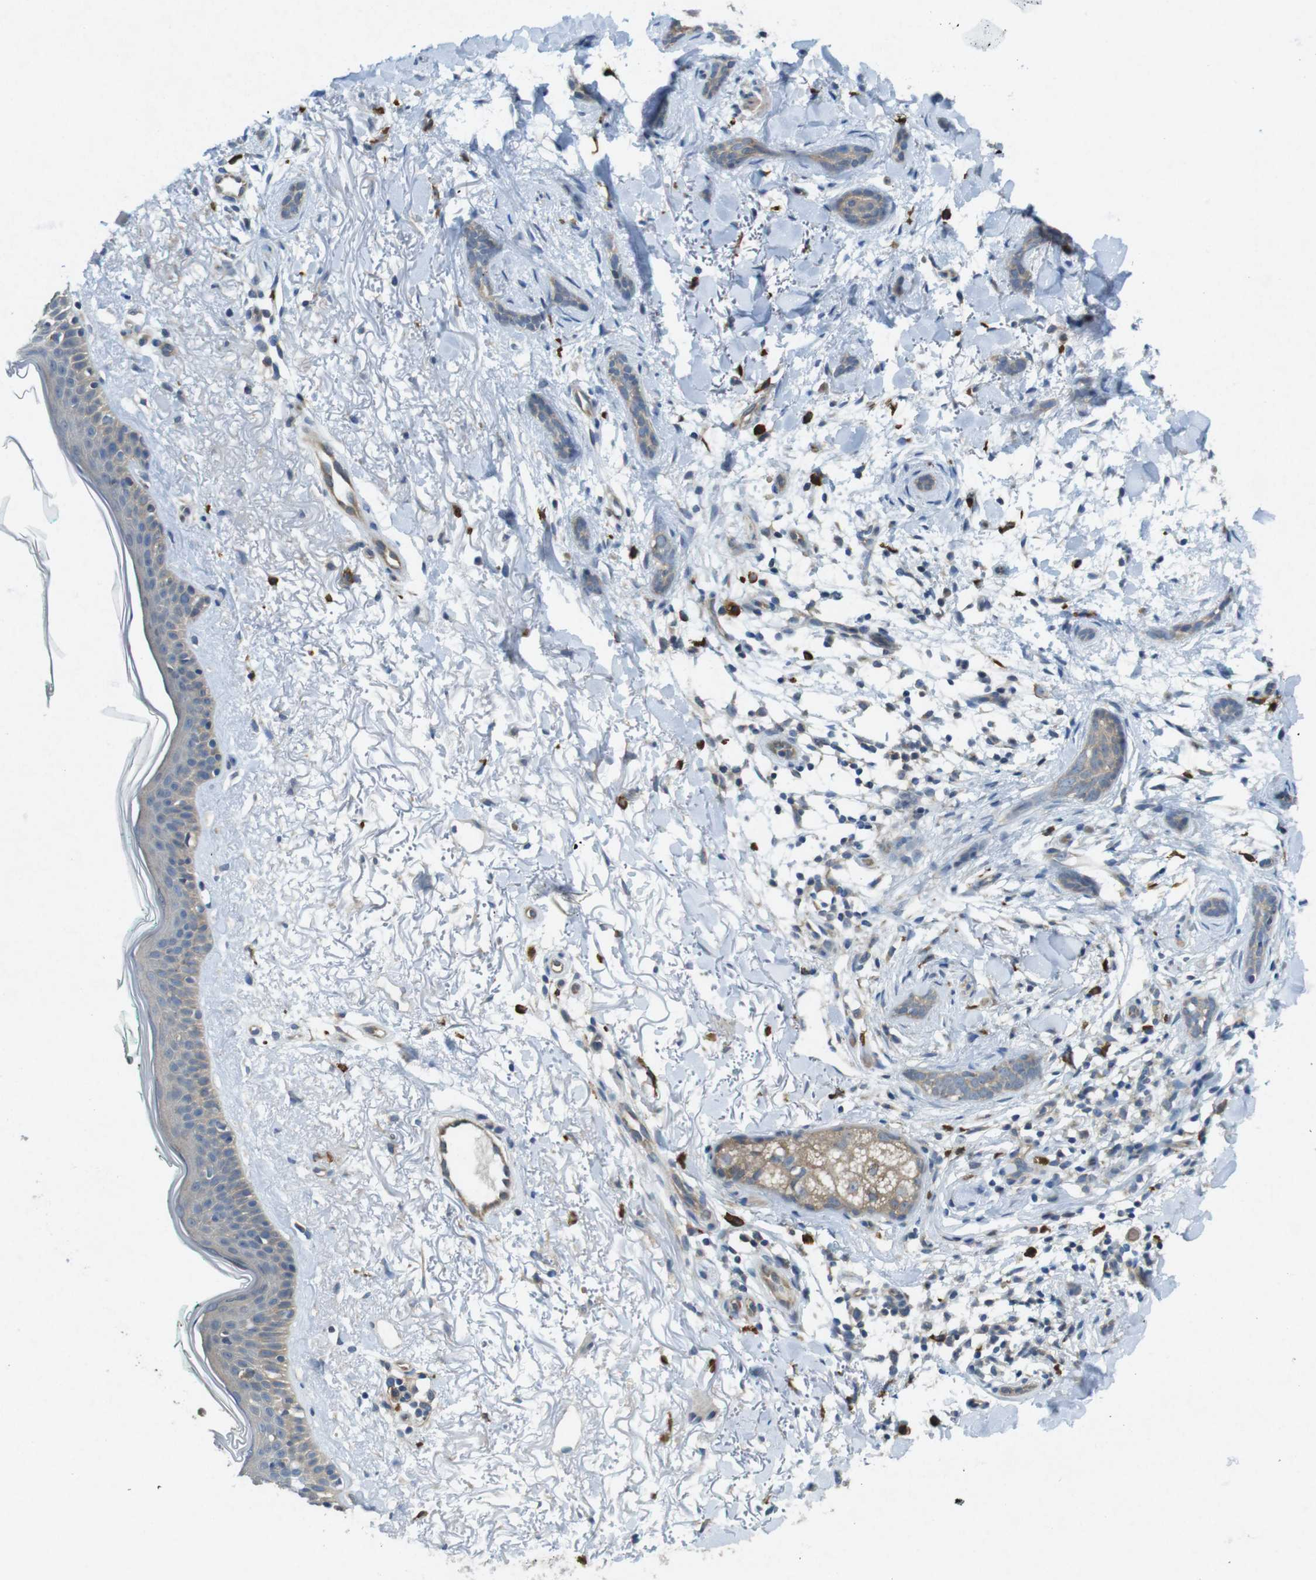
{"staining": {"intensity": "weak", "quantity": ">75%", "location": "cytoplasmic/membranous"}, "tissue": "skin cancer", "cell_type": "Tumor cells", "image_type": "cancer", "snomed": [{"axis": "morphology", "description": "Basal cell carcinoma"}, {"axis": "morphology", "description": "Adnexal tumor, benign"}, {"axis": "topography", "description": "Skin"}], "caption": "Tumor cells show weak cytoplasmic/membranous positivity in approximately >75% of cells in benign adnexal tumor (skin). Immunohistochemistry stains the protein of interest in brown and the nuclei are stained blue.", "gene": "SUGT1", "patient": {"sex": "female", "age": 42}}